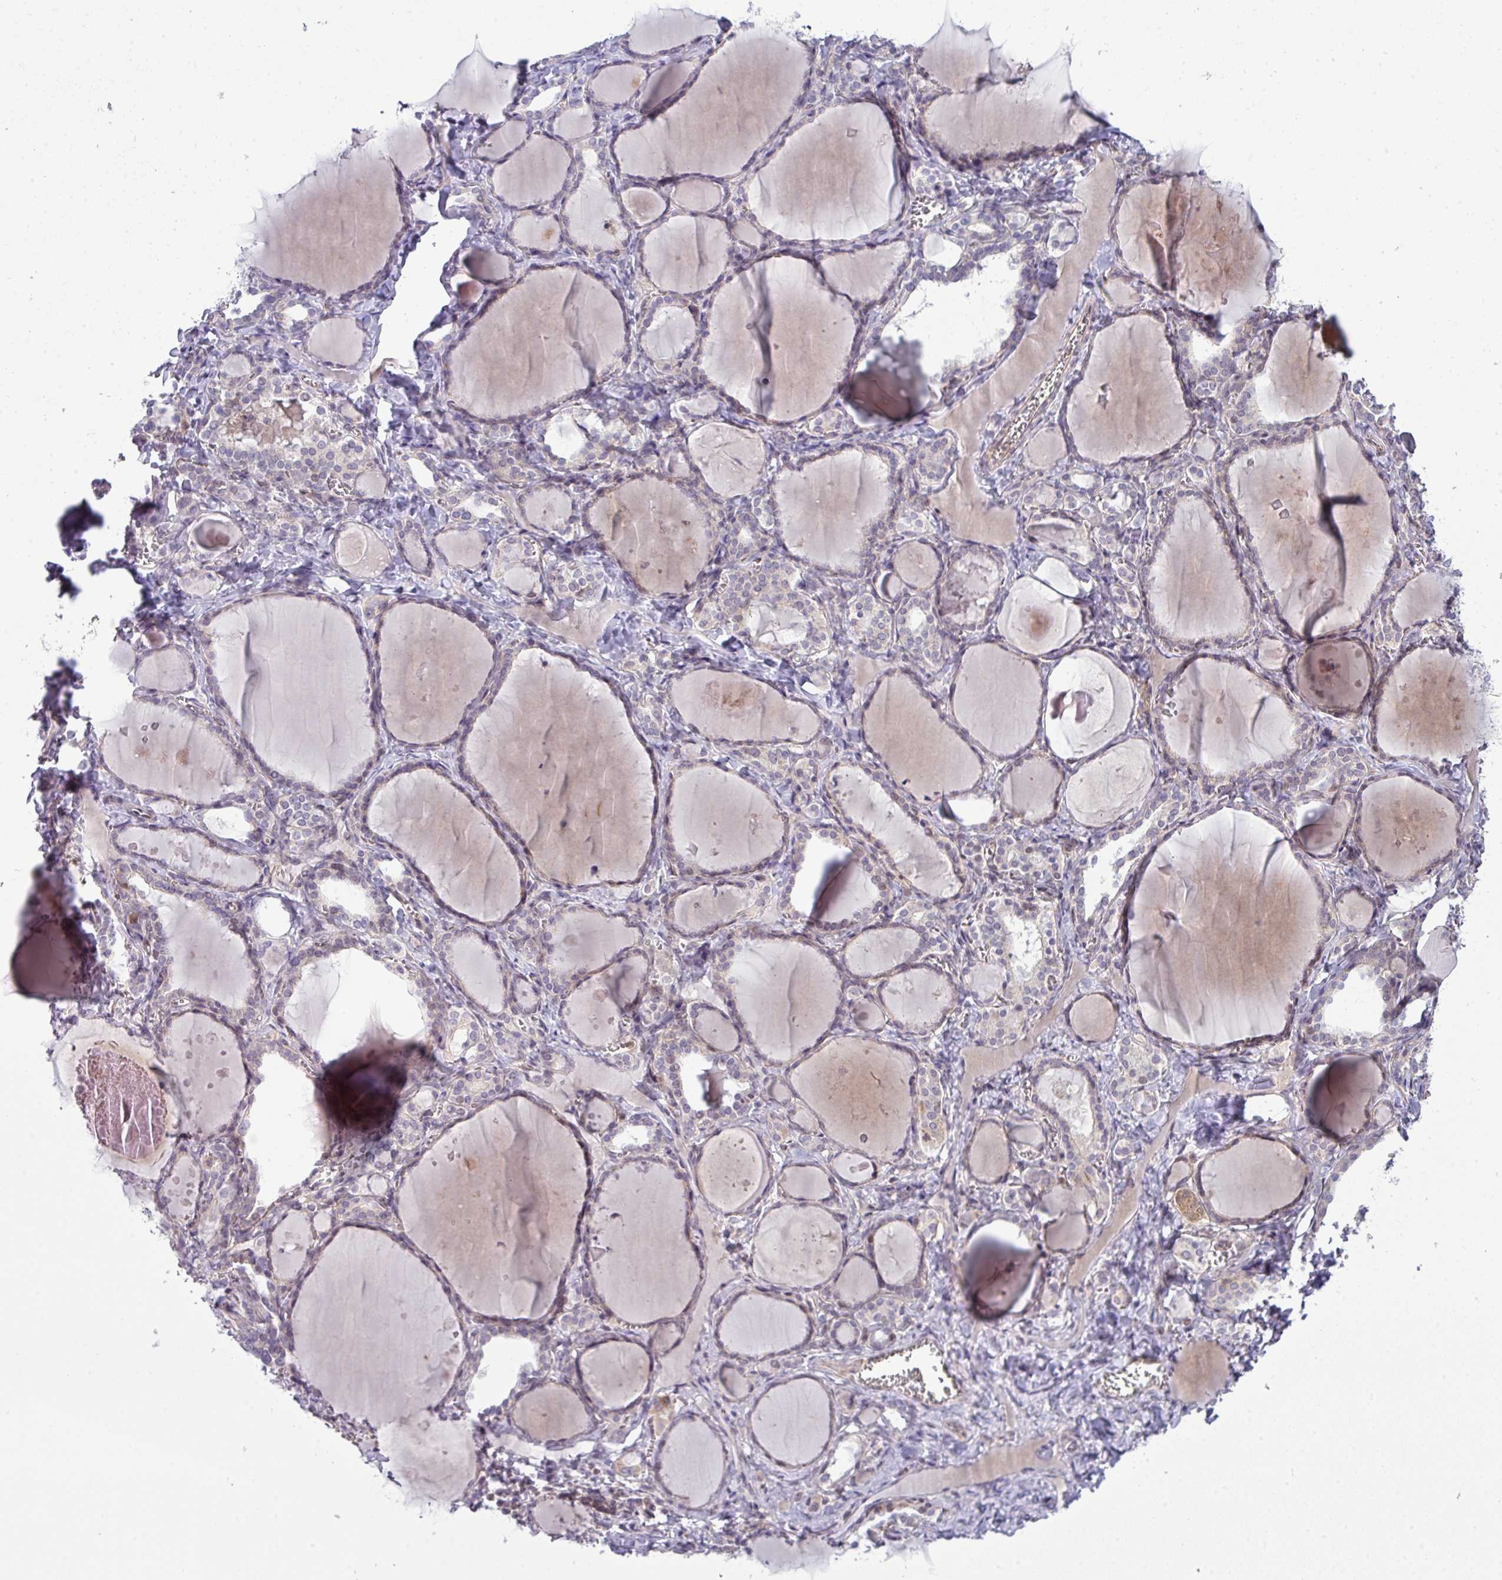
{"staining": {"intensity": "weak", "quantity": "<25%", "location": "cytoplasmic/membranous"}, "tissue": "thyroid gland", "cell_type": "Glandular cells", "image_type": "normal", "snomed": [{"axis": "morphology", "description": "Normal tissue, NOS"}, {"axis": "topography", "description": "Thyroid gland"}], "caption": "This is a histopathology image of immunohistochemistry (IHC) staining of benign thyroid gland, which shows no expression in glandular cells.", "gene": "STAT5A", "patient": {"sex": "female", "age": 42}}